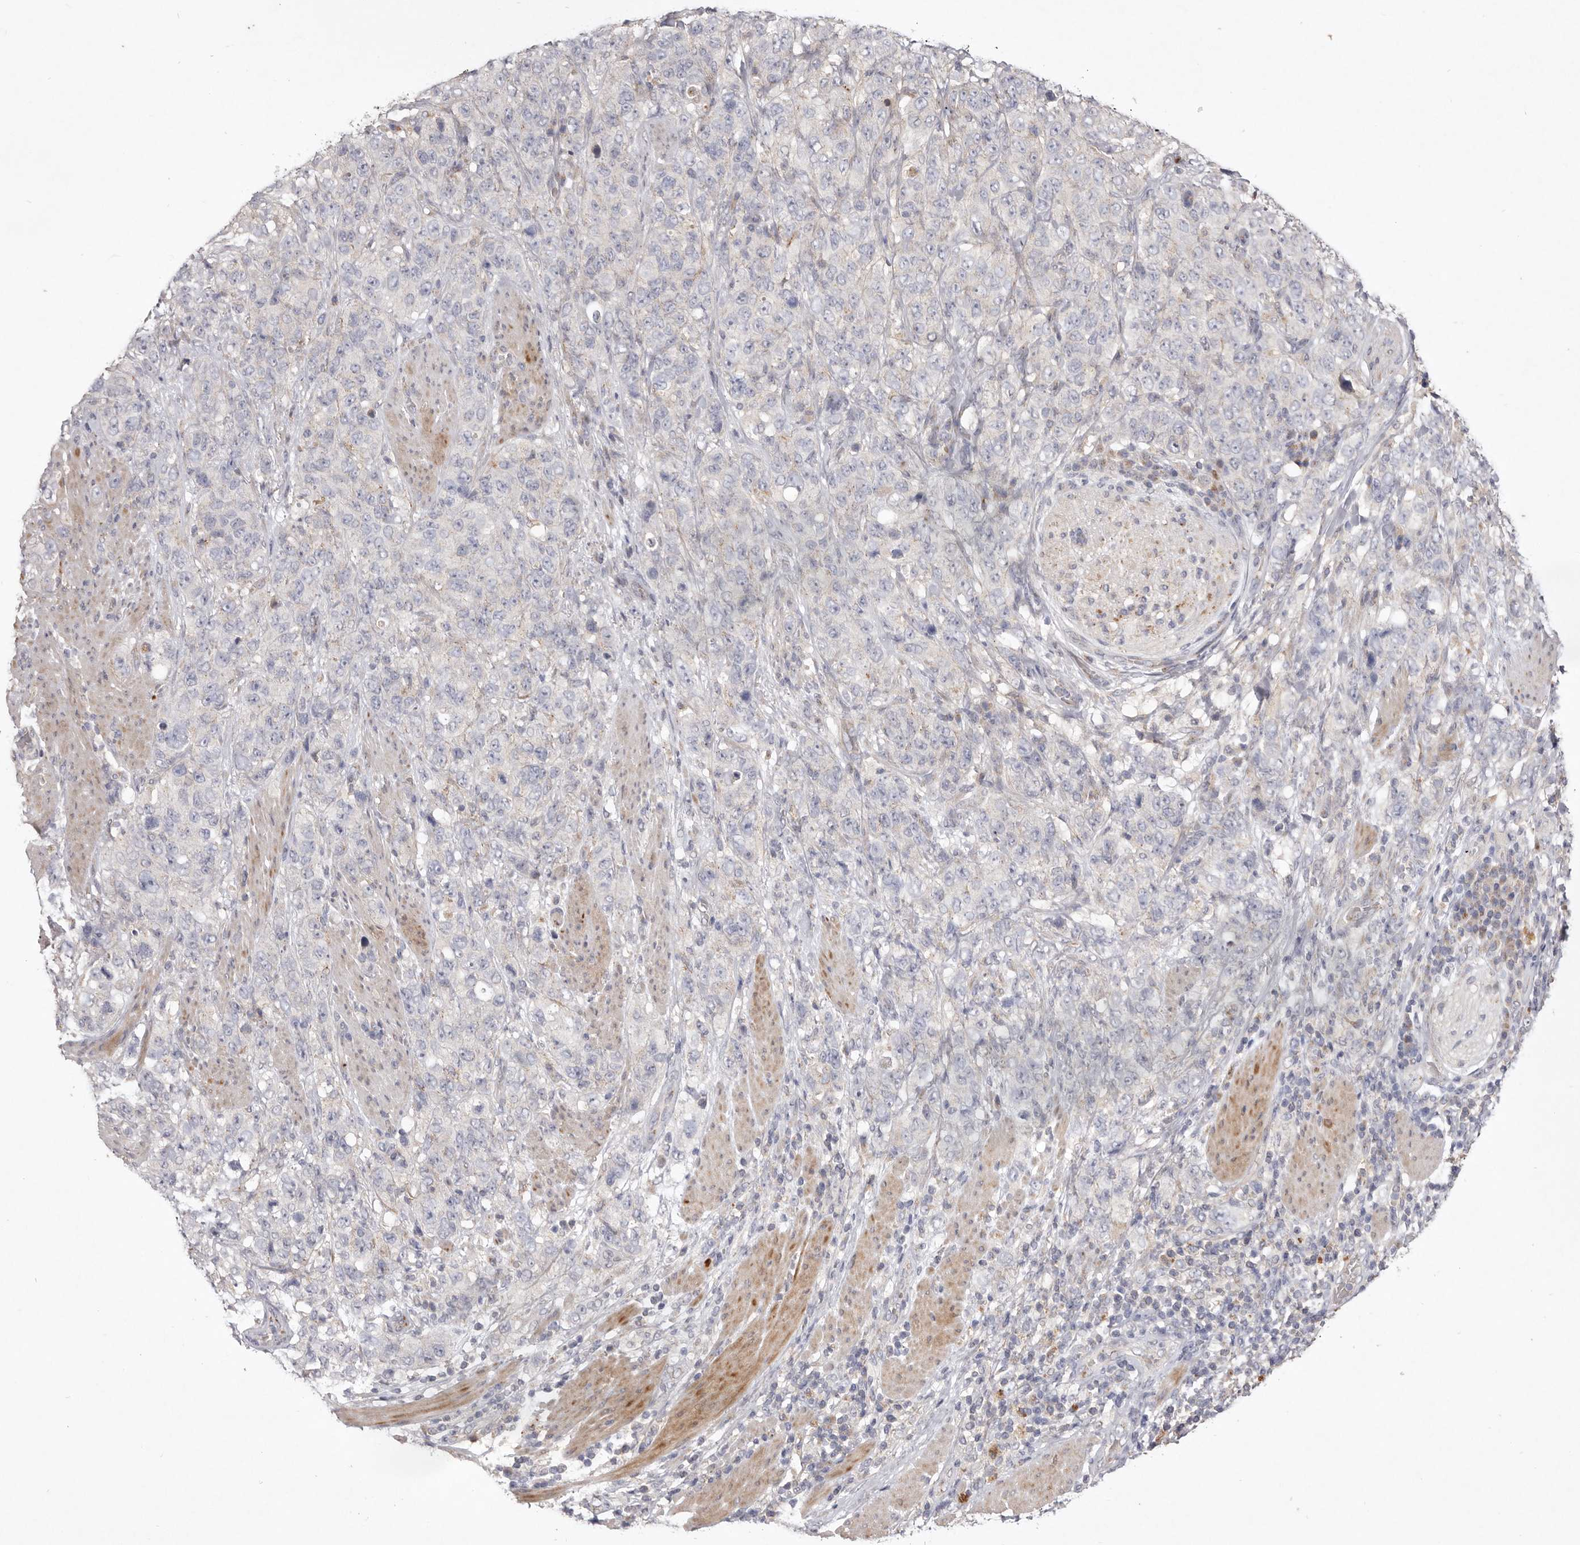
{"staining": {"intensity": "negative", "quantity": "none", "location": "none"}, "tissue": "stomach cancer", "cell_type": "Tumor cells", "image_type": "cancer", "snomed": [{"axis": "morphology", "description": "Adenocarcinoma, NOS"}, {"axis": "topography", "description": "Stomach"}], "caption": "The histopathology image displays no staining of tumor cells in adenocarcinoma (stomach).", "gene": "USP24", "patient": {"sex": "male", "age": 48}}